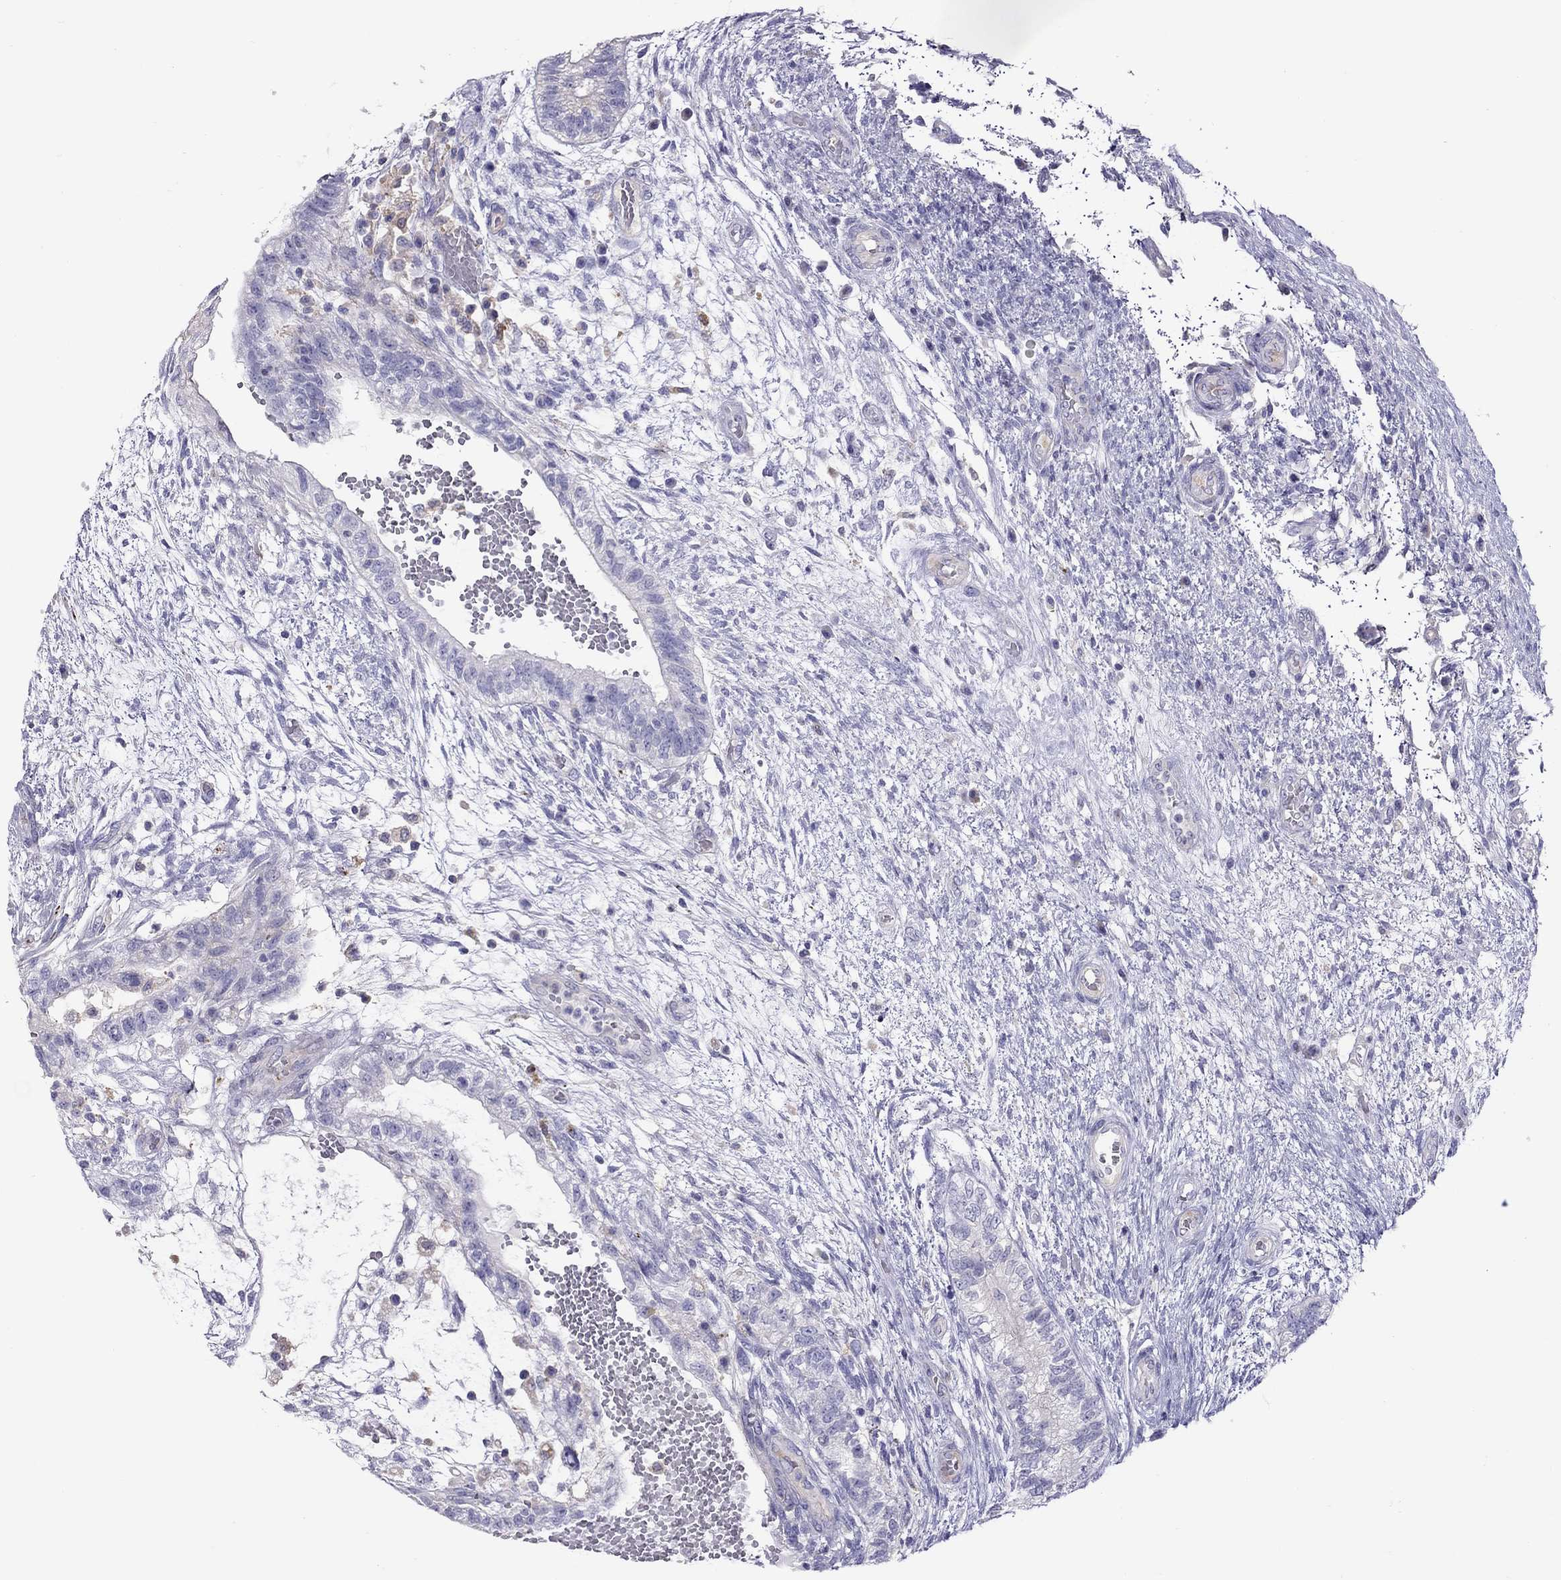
{"staining": {"intensity": "negative", "quantity": "none", "location": "none"}, "tissue": "testis cancer", "cell_type": "Tumor cells", "image_type": "cancer", "snomed": [{"axis": "morphology", "description": "Normal tissue, NOS"}, {"axis": "morphology", "description": "Carcinoma, Embryonal, NOS"}, {"axis": "topography", "description": "Testis"}, {"axis": "topography", "description": "Epididymis"}], "caption": "This micrograph is of testis embryonal carcinoma stained with immunohistochemistry (IHC) to label a protein in brown with the nuclei are counter-stained blue. There is no positivity in tumor cells.", "gene": "ALOX15B", "patient": {"sex": "male", "age": 32}}